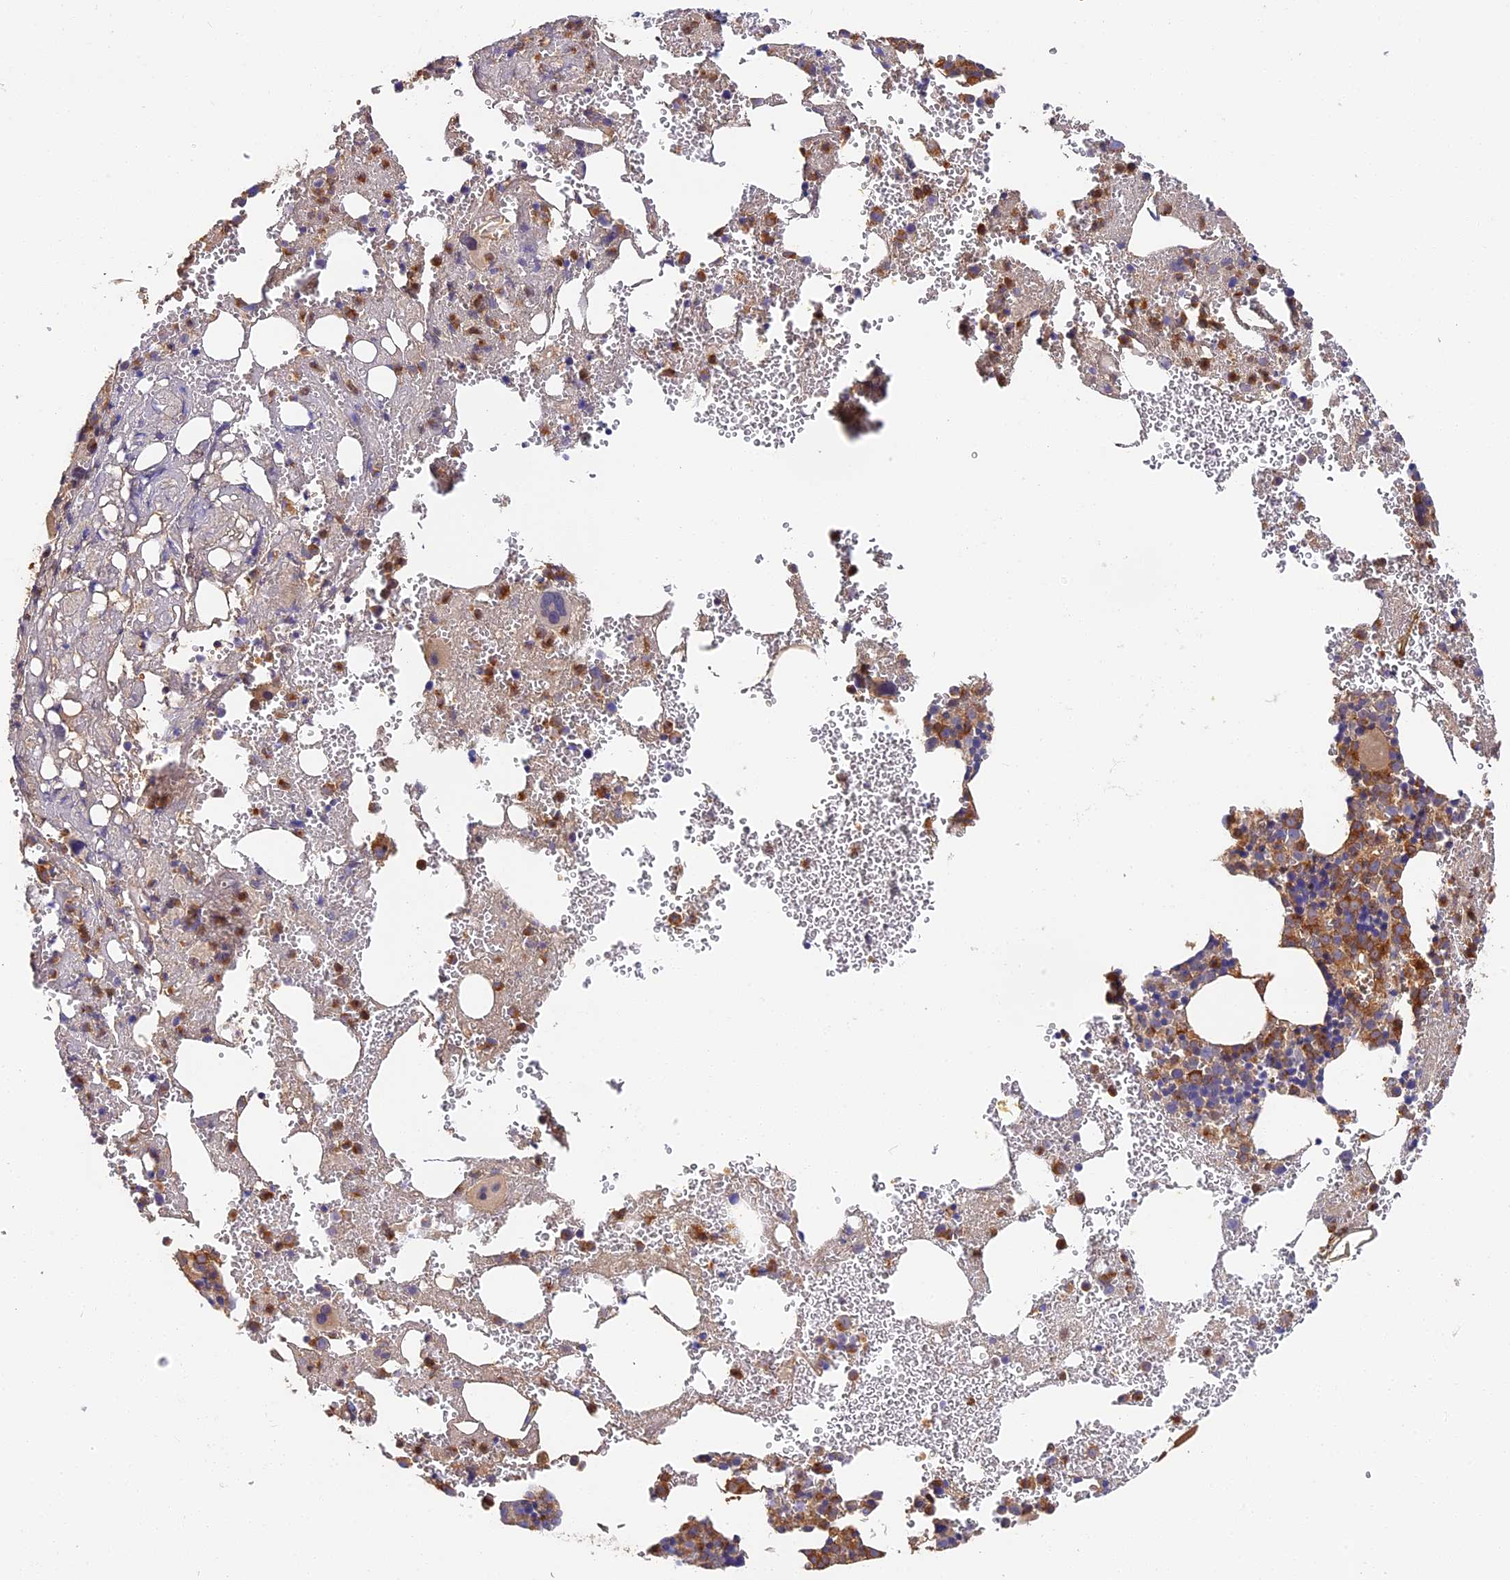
{"staining": {"intensity": "strong", "quantity": "25%-75%", "location": "cytoplasmic/membranous"}, "tissue": "bone marrow", "cell_type": "Hematopoietic cells", "image_type": "normal", "snomed": [{"axis": "morphology", "description": "Normal tissue, NOS"}, {"axis": "topography", "description": "Bone marrow"}], "caption": "Brown immunohistochemical staining in normal bone marrow reveals strong cytoplasmic/membranous positivity in about 25%-75% of hematopoietic cells. The staining was performed using DAB (3,3'-diaminobenzidine), with brown indicating positive protein expression. Nuclei are stained blue with hematoxylin.", "gene": "ADGRD1", "patient": {"sex": "male", "age": 61}}